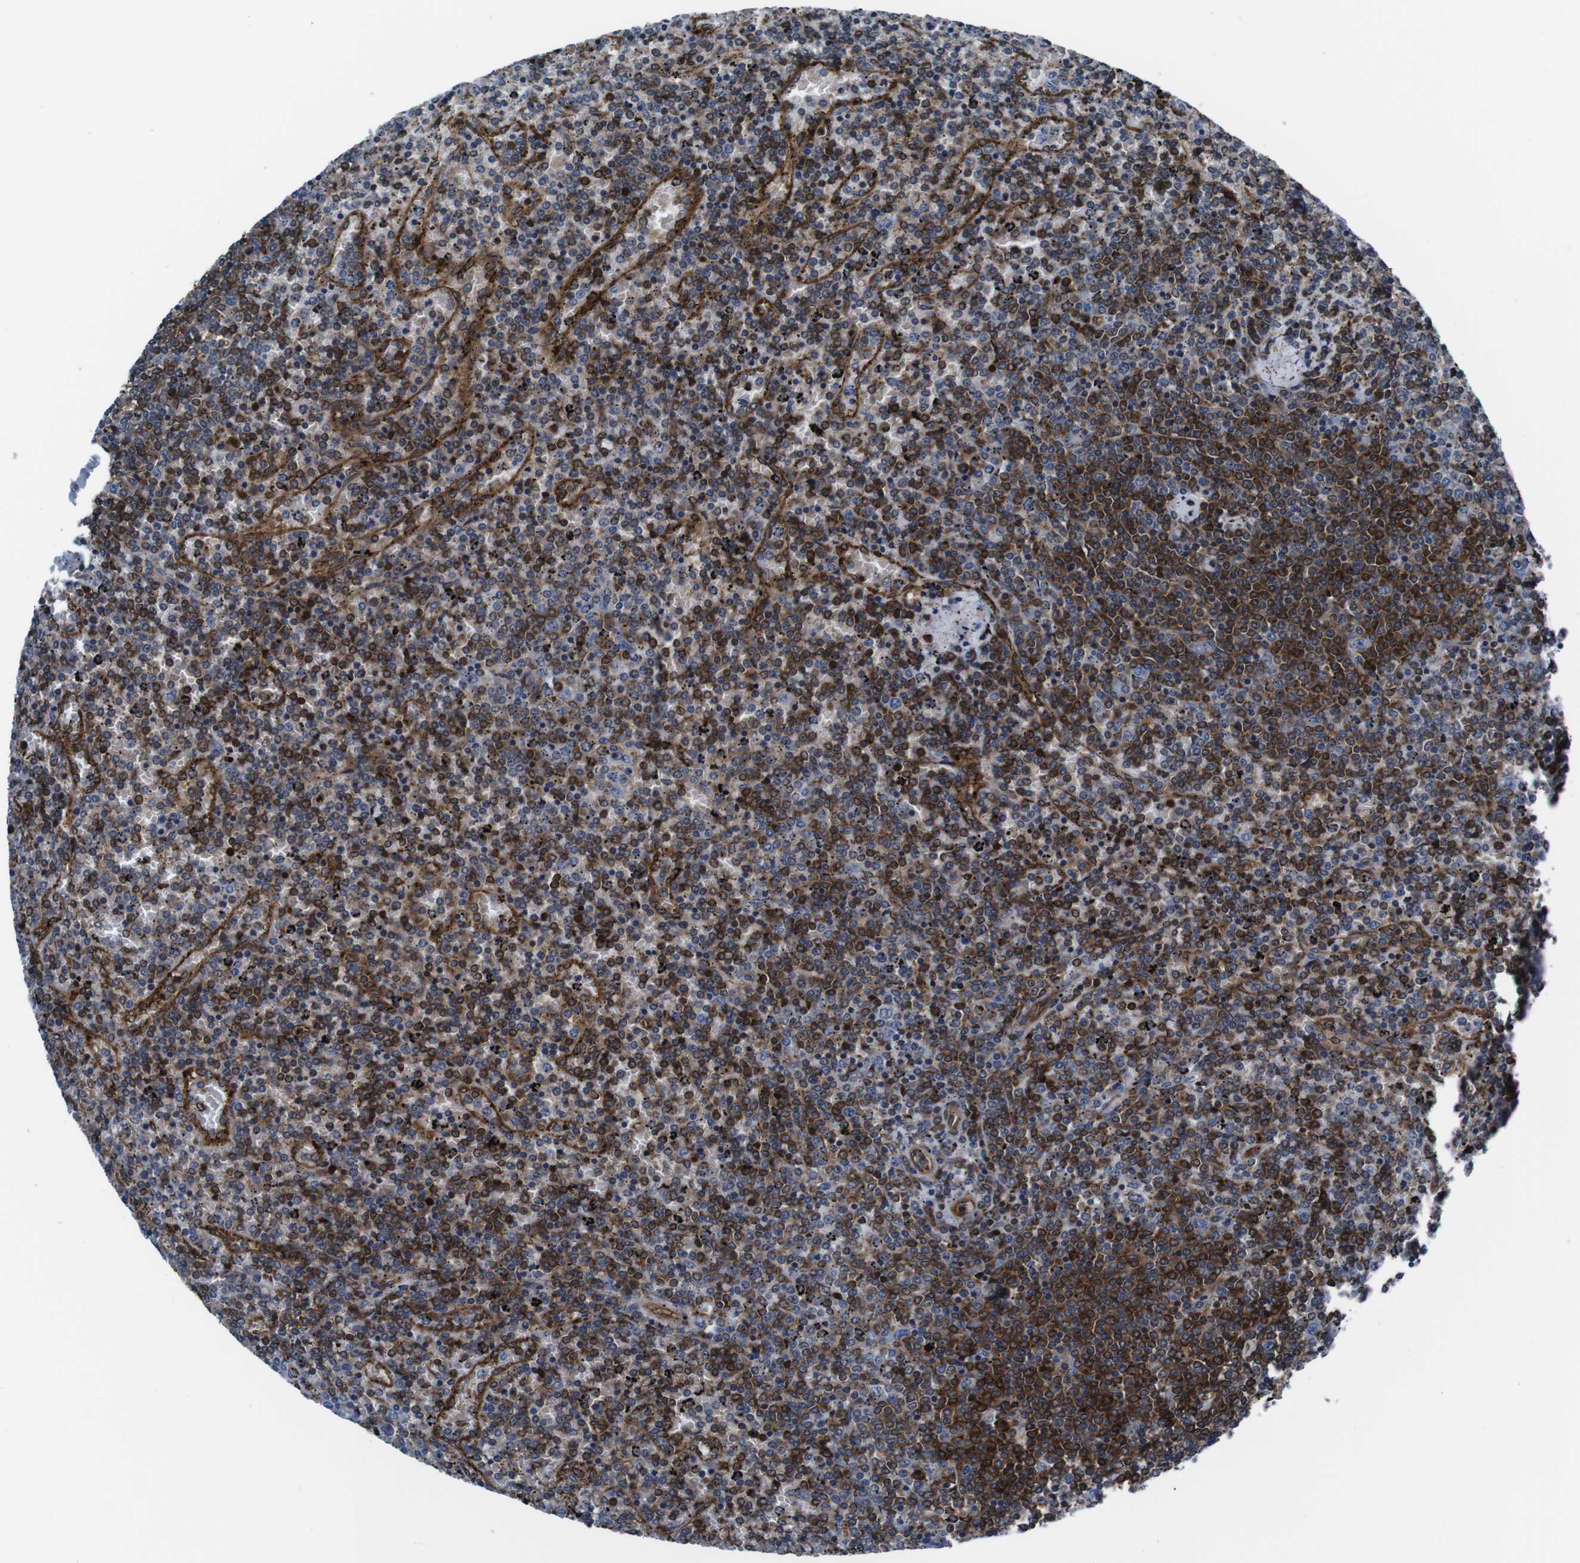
{"staining": {"intensity": "strong", "quantity": ">75%", "location": "cytoplasmic/membranous"}, "tissue": "lymphoma", "cell_type": "Tumor cells", "image_type": "cancer", "snomed": [{"axis": "morphology", "description": "Malignant lymphoma, non-Hodgkin's type, Low grade"}, {"axis": "topography", "description": "Spleen"}], "caption": "A high-resolution micrograph shows immunohistochemistry staining of malignant lymphoma, non-Hodgkin's type (low-grade), which exhibits strong cytoplasmic/membranous staining in about >75% of tumor cells. The protein of interest is stained brown, and the nuclei are stained in blue (DAB IHC with brightfield microscopy, high magnification).", "gene": "EIF4A2", "patient": {"sex": "female", "age": 77}}